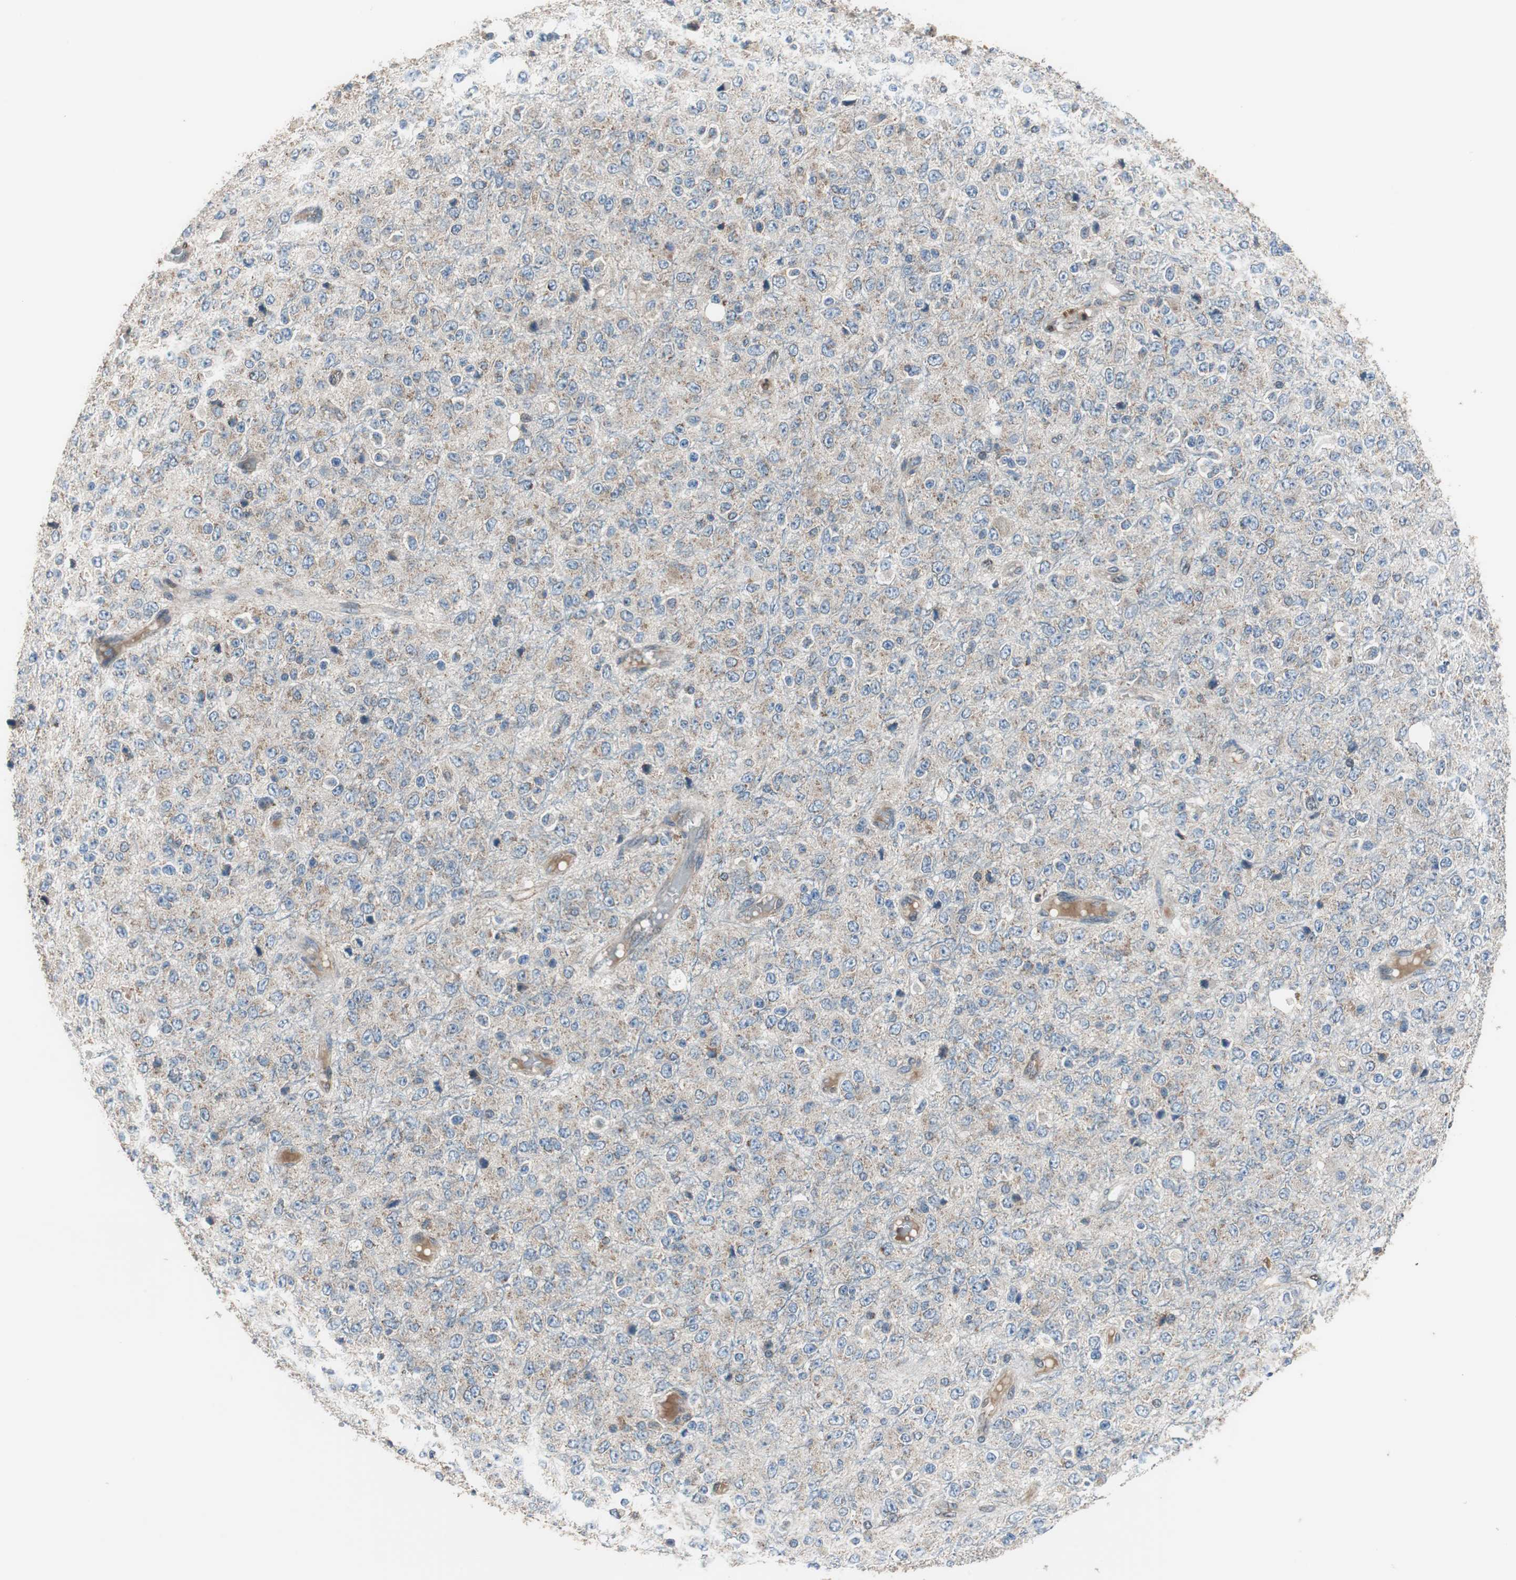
{"staining": {"intensity": "weak", "quantity": "25%-75%", "location": "cytoplasmic/membranous"}, "tissue": "glioma", "cell_type": "Tumor cells", "image_type": "cancer", "snomed": [{"axis": "morphology", "description": "Glioma, malignant, High grade"}, {"axis": "topography", "description": "pancreas cauda"}], "caption": "This micrograph exhibits high-grade glioma (malignant) stained with immunohistochemistry (IHC) to label a protein in brown. The cytoplasmic/membranous of tumor cells show weak positivity for the protein. Nuclei are counter-stained blue.", "gene": "PI4KB", "patient": {"sex": "male", "age": 60}}